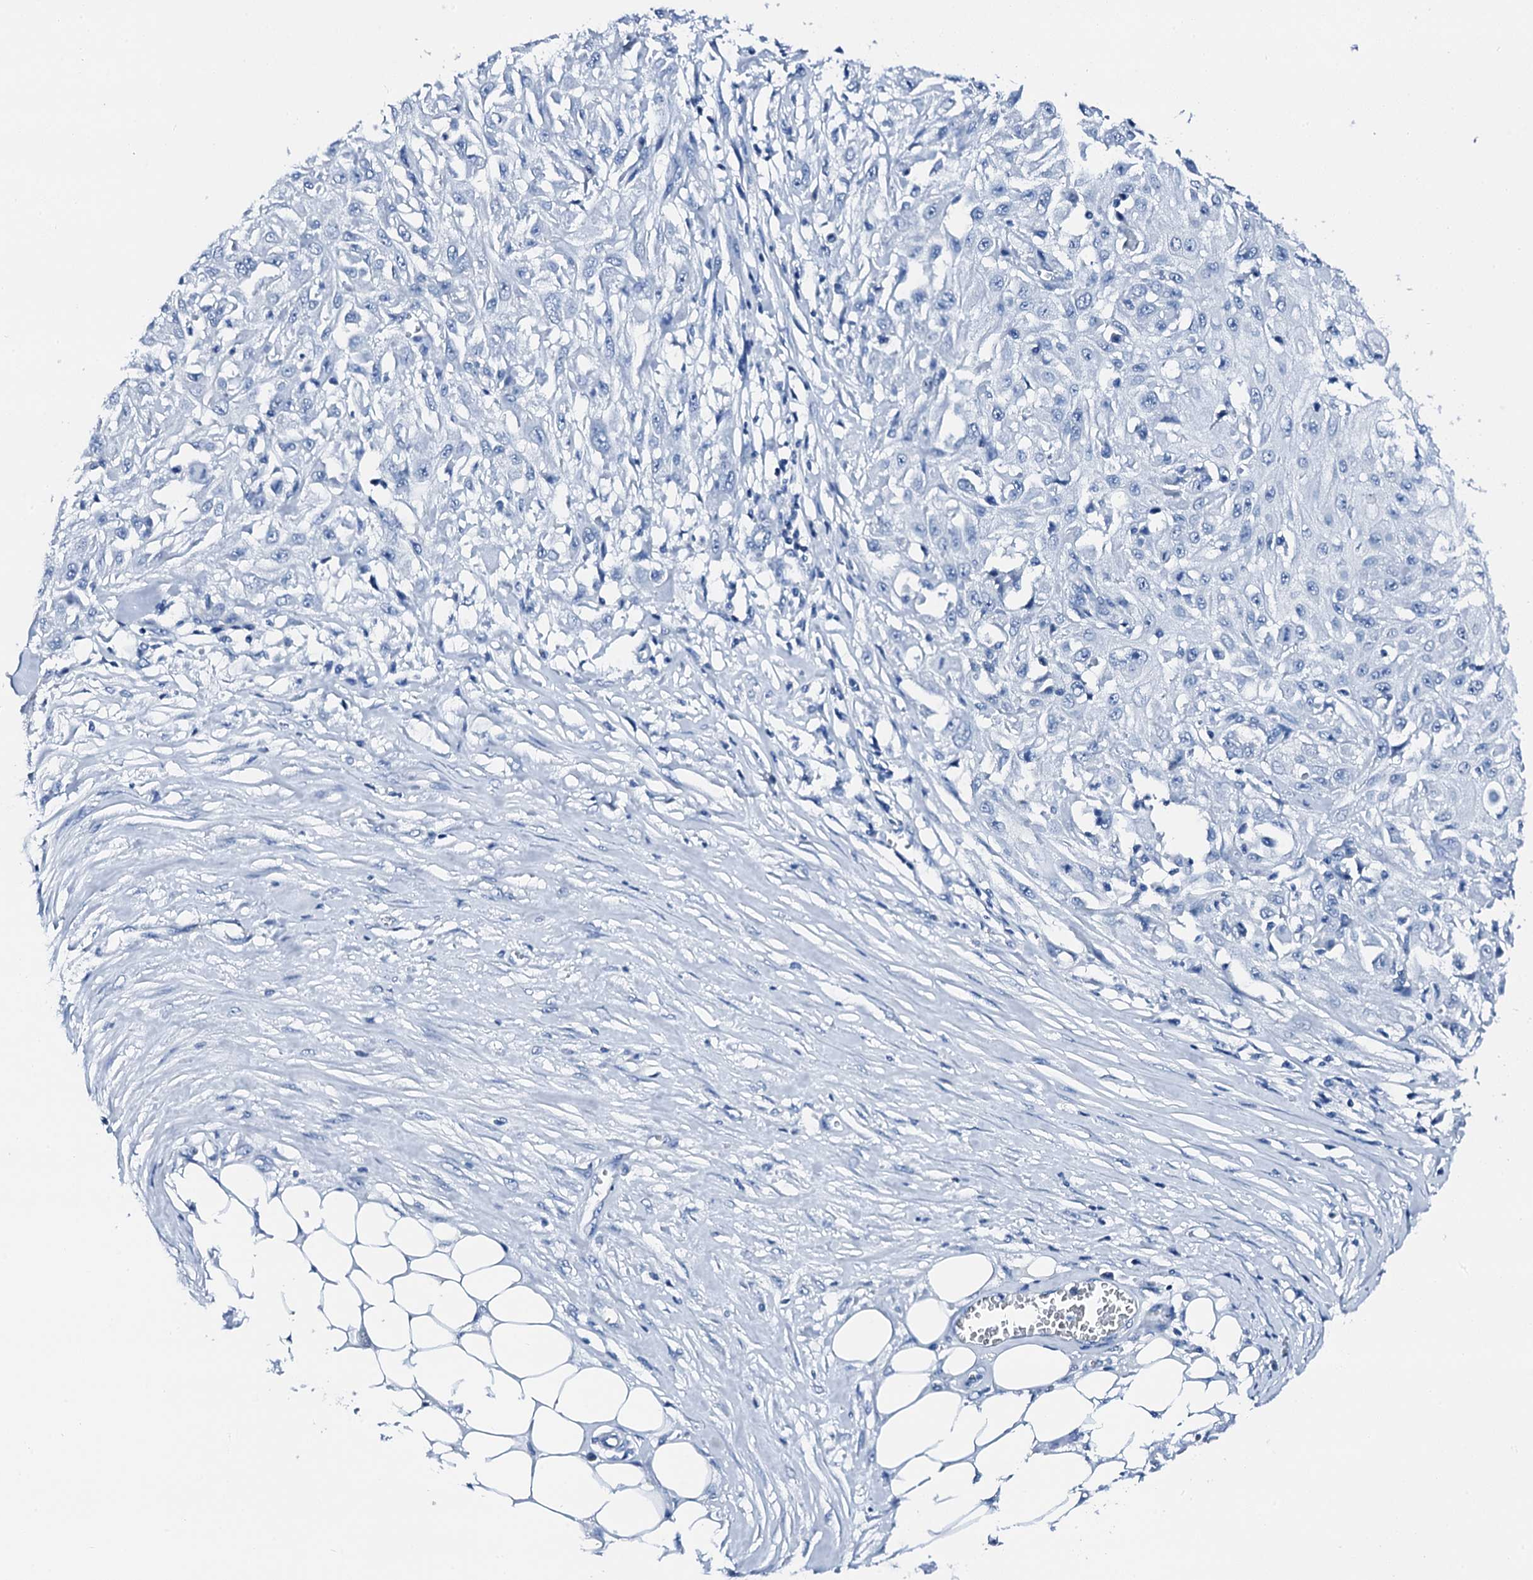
{"staining": {"intensity": "negative", "quantity": "none", "location": "none"}, "tissue": "skin cancer", "cell_type": "Tumor cells", "image_type": "cancer", "snomed": [{"axis": "morphology", "description": "Squamous cell carcinoma, NOS"}, {"axis": "morphology", "description": "Squamous cell carcinoma, metastatic, NOS"}, {"axis": "topography", "description": "Skin"}, {"axis": "topography", "description": "Lymph node"}], "caption": "Tumor cells are negative for brown protein staining in metastatic squamous cell carcinoma (skin).", "gene": "PTH", "patient": {"sex": "male", "age": 75}}